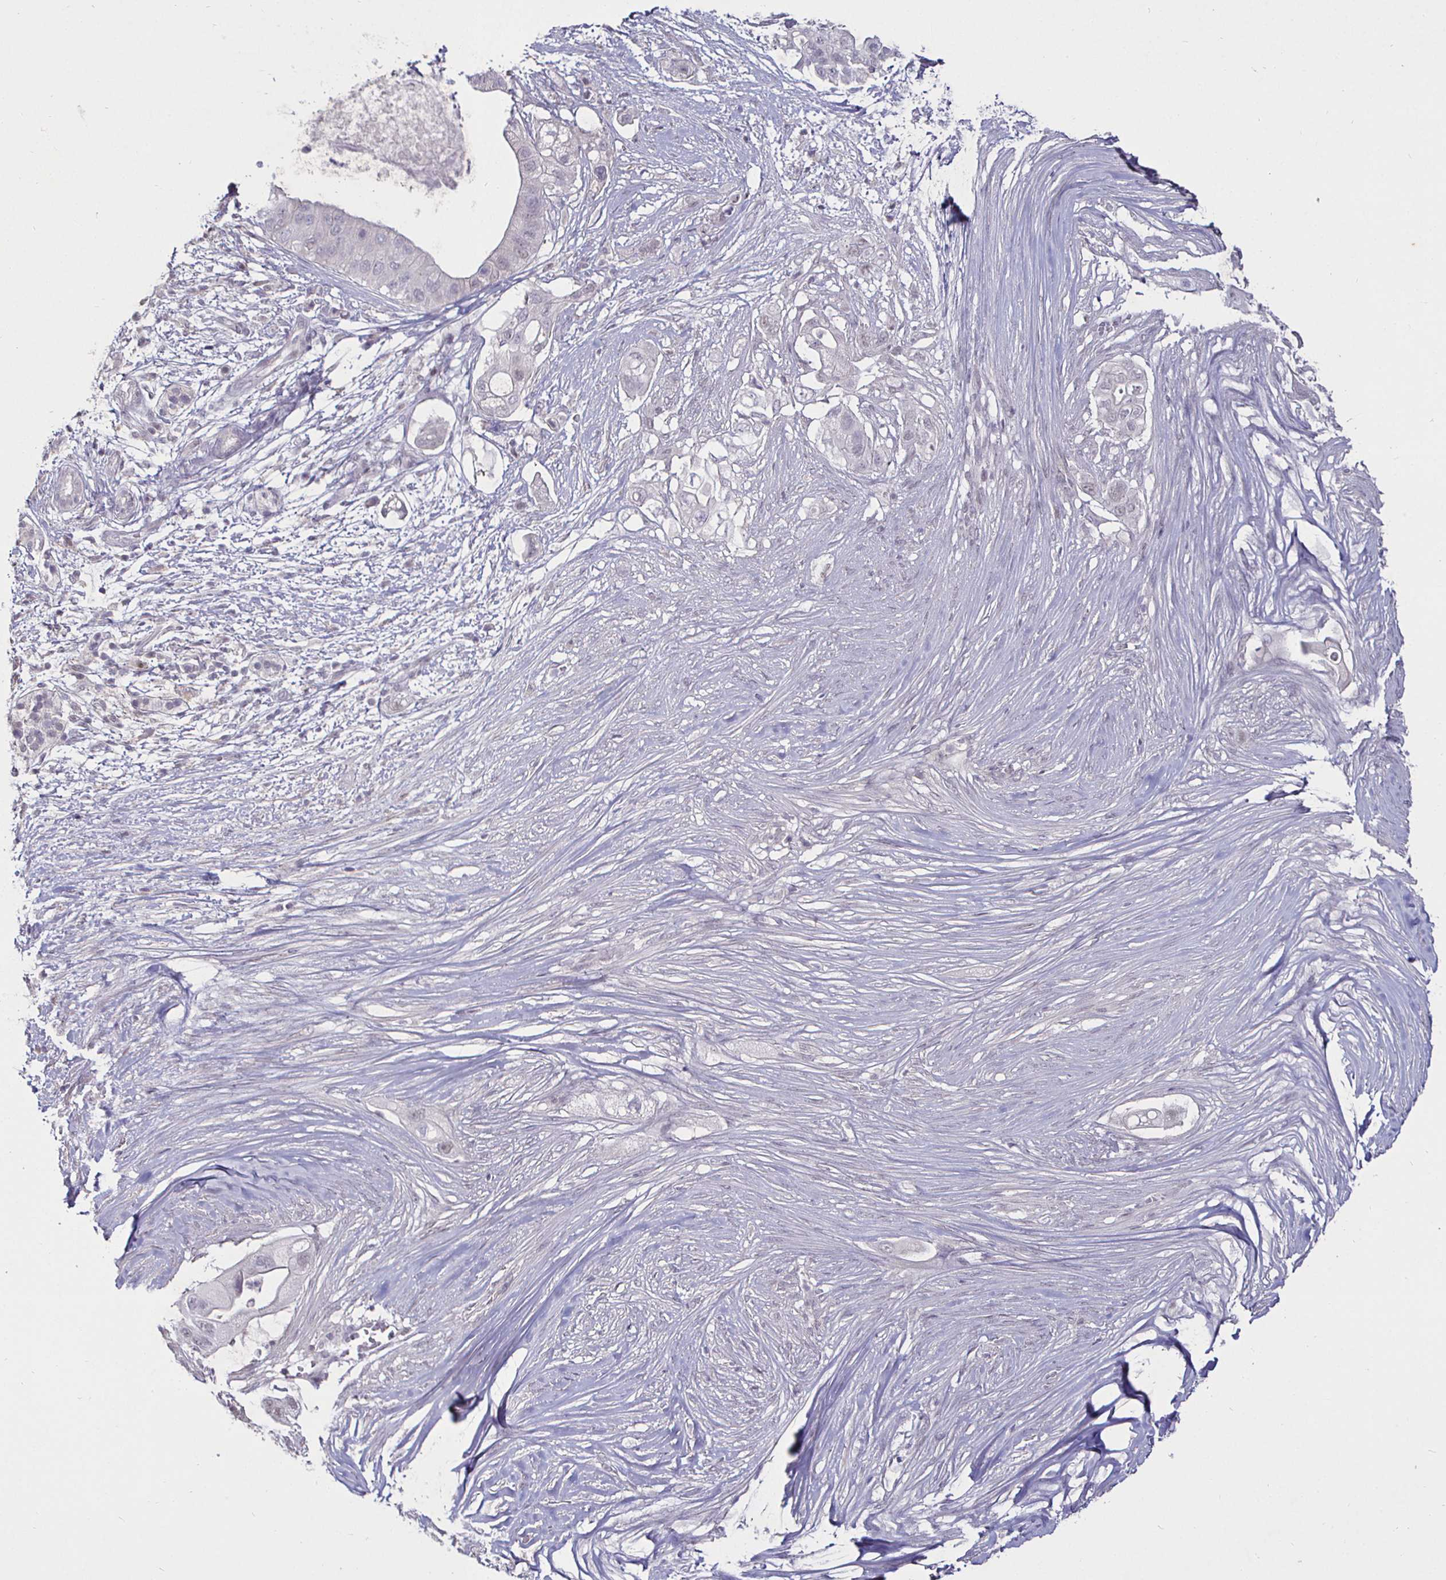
{"staining": {"intensity": "negative", "quantity": "none", "location": "none"}, "tissue": "pancreatic cancer", "cell_type": "Tumor cells", "image_type": "cancer", "snomed": [{"axis": "morphology", "description": "Adenocarcinoma, NOS"}, {"axis": "topography", "description": "Pancreas"}], "caption": "Tumor cells are negative for protein expression in human pancreatic adenocarcinoma.", "gene": "MLH1", "patient": {"sex": "female", "age": 72}}